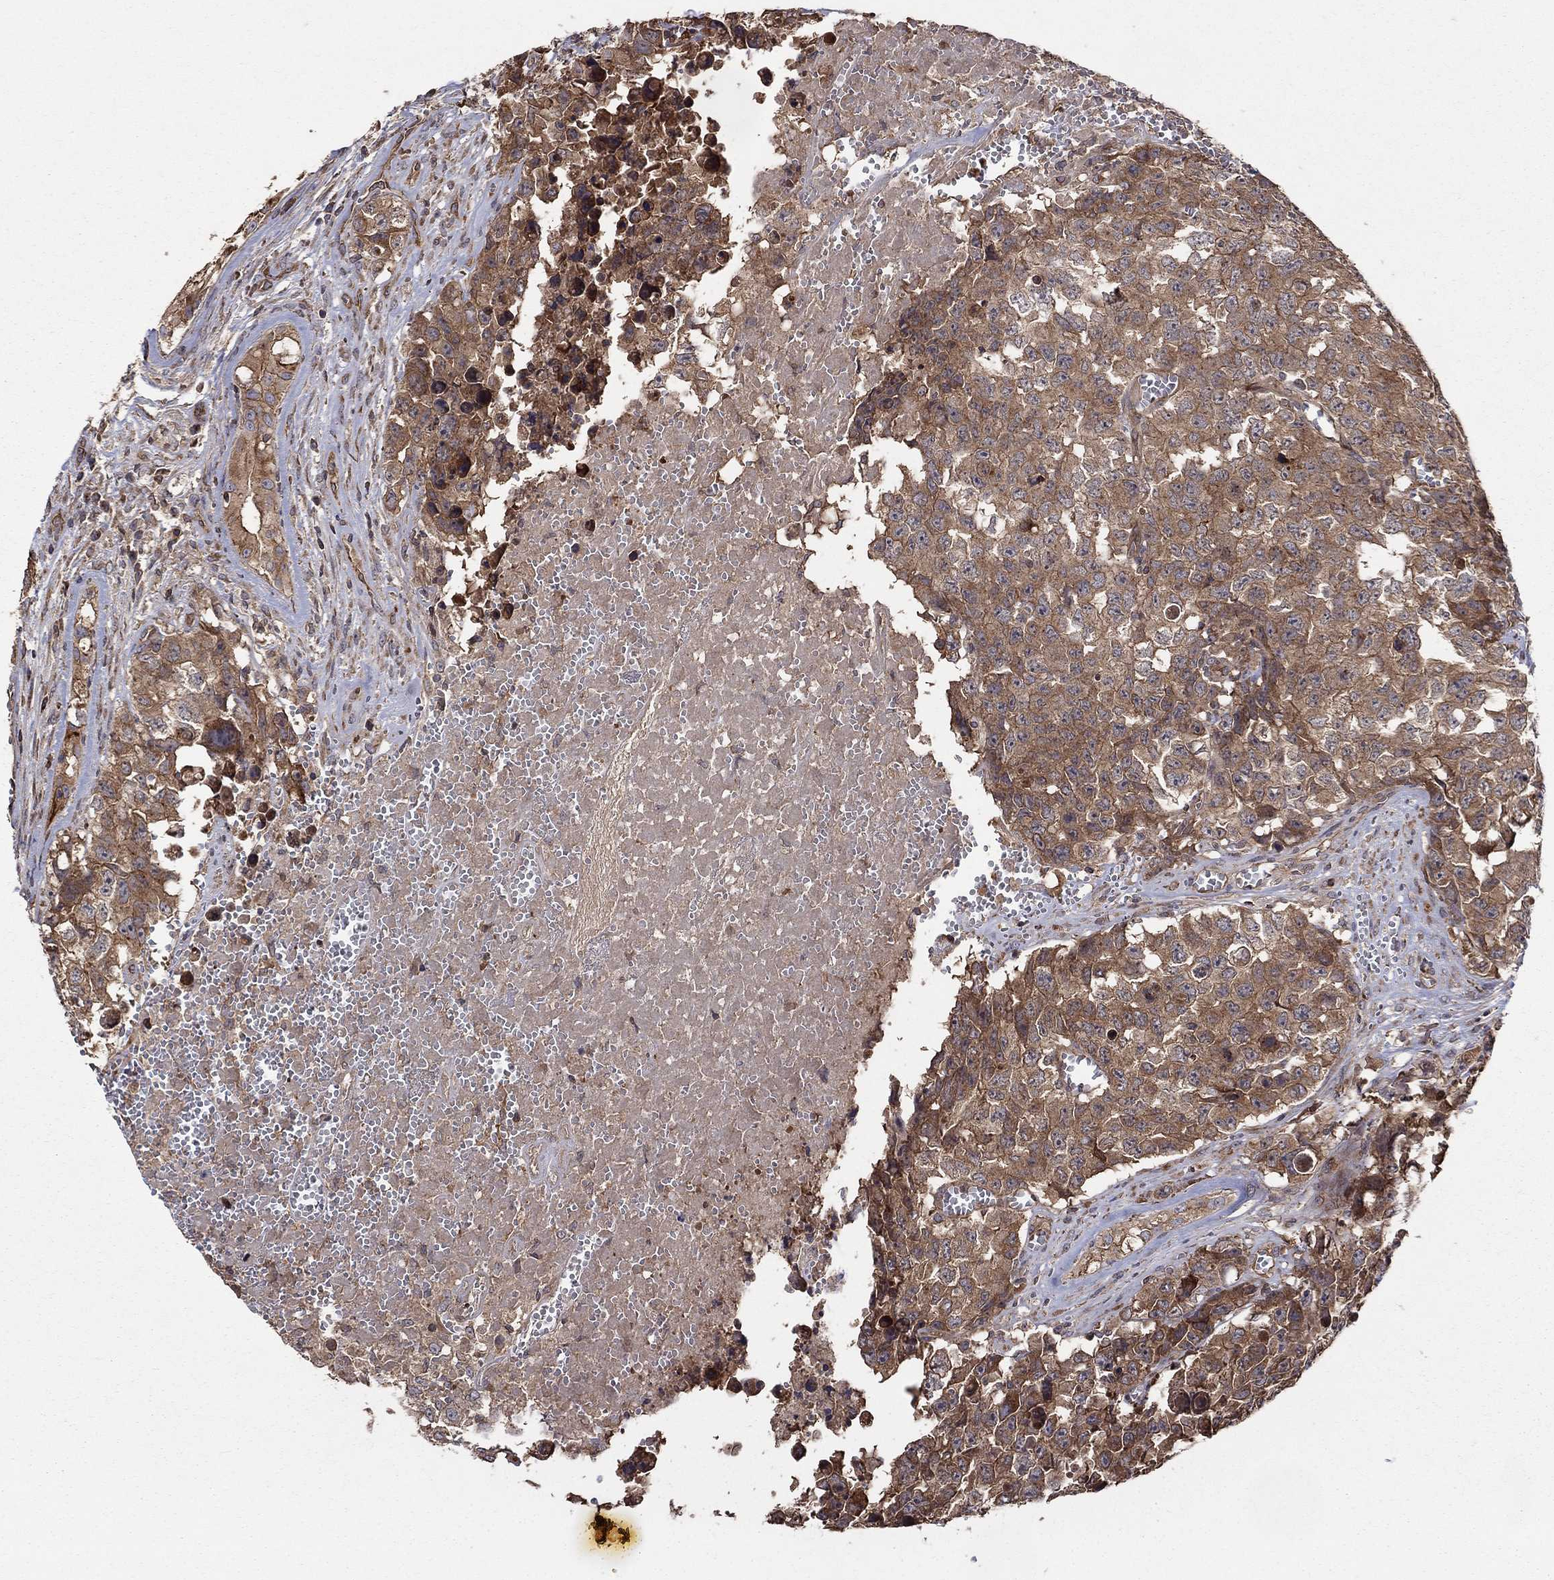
{"staining": {"intensity": "moderate", "quantity": ">75%", "location": "cytoplasmic/membranous"}, "tissue": "testis cancer", "cell_type": "Tumor cells", "image_type": "cancer", "snomed": [{"axis": "morphology", "description": "Carcinoma, Embryonal, NOS"}, {"axis": "topography", "description": "Testis"}], "caption": "Immunohistochemical staining of embryonal carcinoma (testis) demonstrates medium levels of moderate cytoplasmic/membranous protein staining in approximately >75% of tumor cells.", "gene": "BMERB1", "patient": {"sex": "male", "age": 23}}